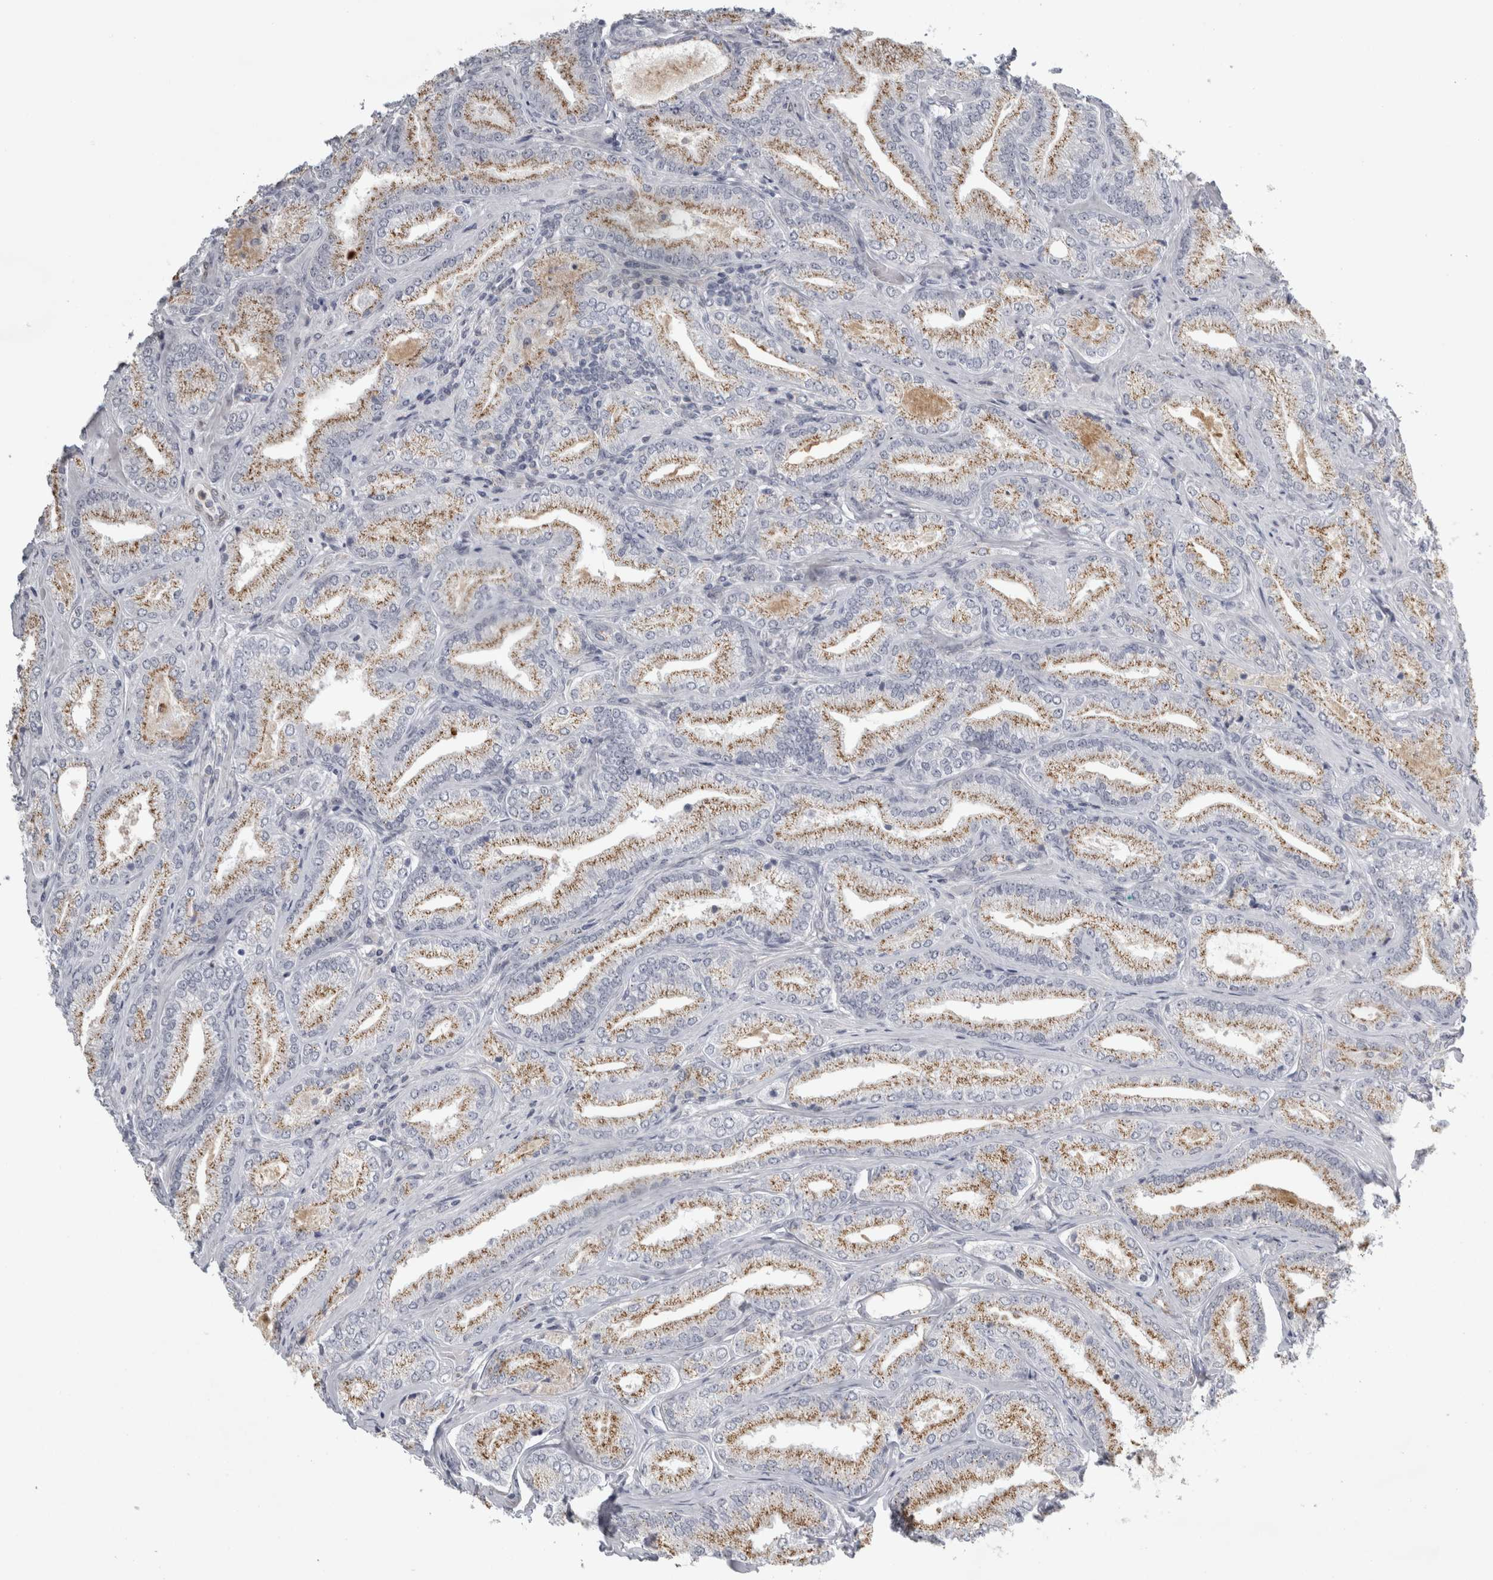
{"staining": {"intensity": "moderate", "quantity": ">75%", "location": "cytoplasmic/membranous"}, "tissue": "prostate cancer", "cell_type": "Tumor cells", "image_type": "cancer", "snomed": [{"axis": "morphology", "description": "Adenocarcinoma, Low grade"}, {"axis": "topography", "description": "Prostate"}], "caption": "This is a micrograph of immunohistochemistry (IHC) staining of prostate low-grade adenocarcinoma, which shows moderate staining in the cytoplasmic/membranous of tumor cells.", "gene": "PLIN1", "patient": {"sex": "male", "age": 62}}